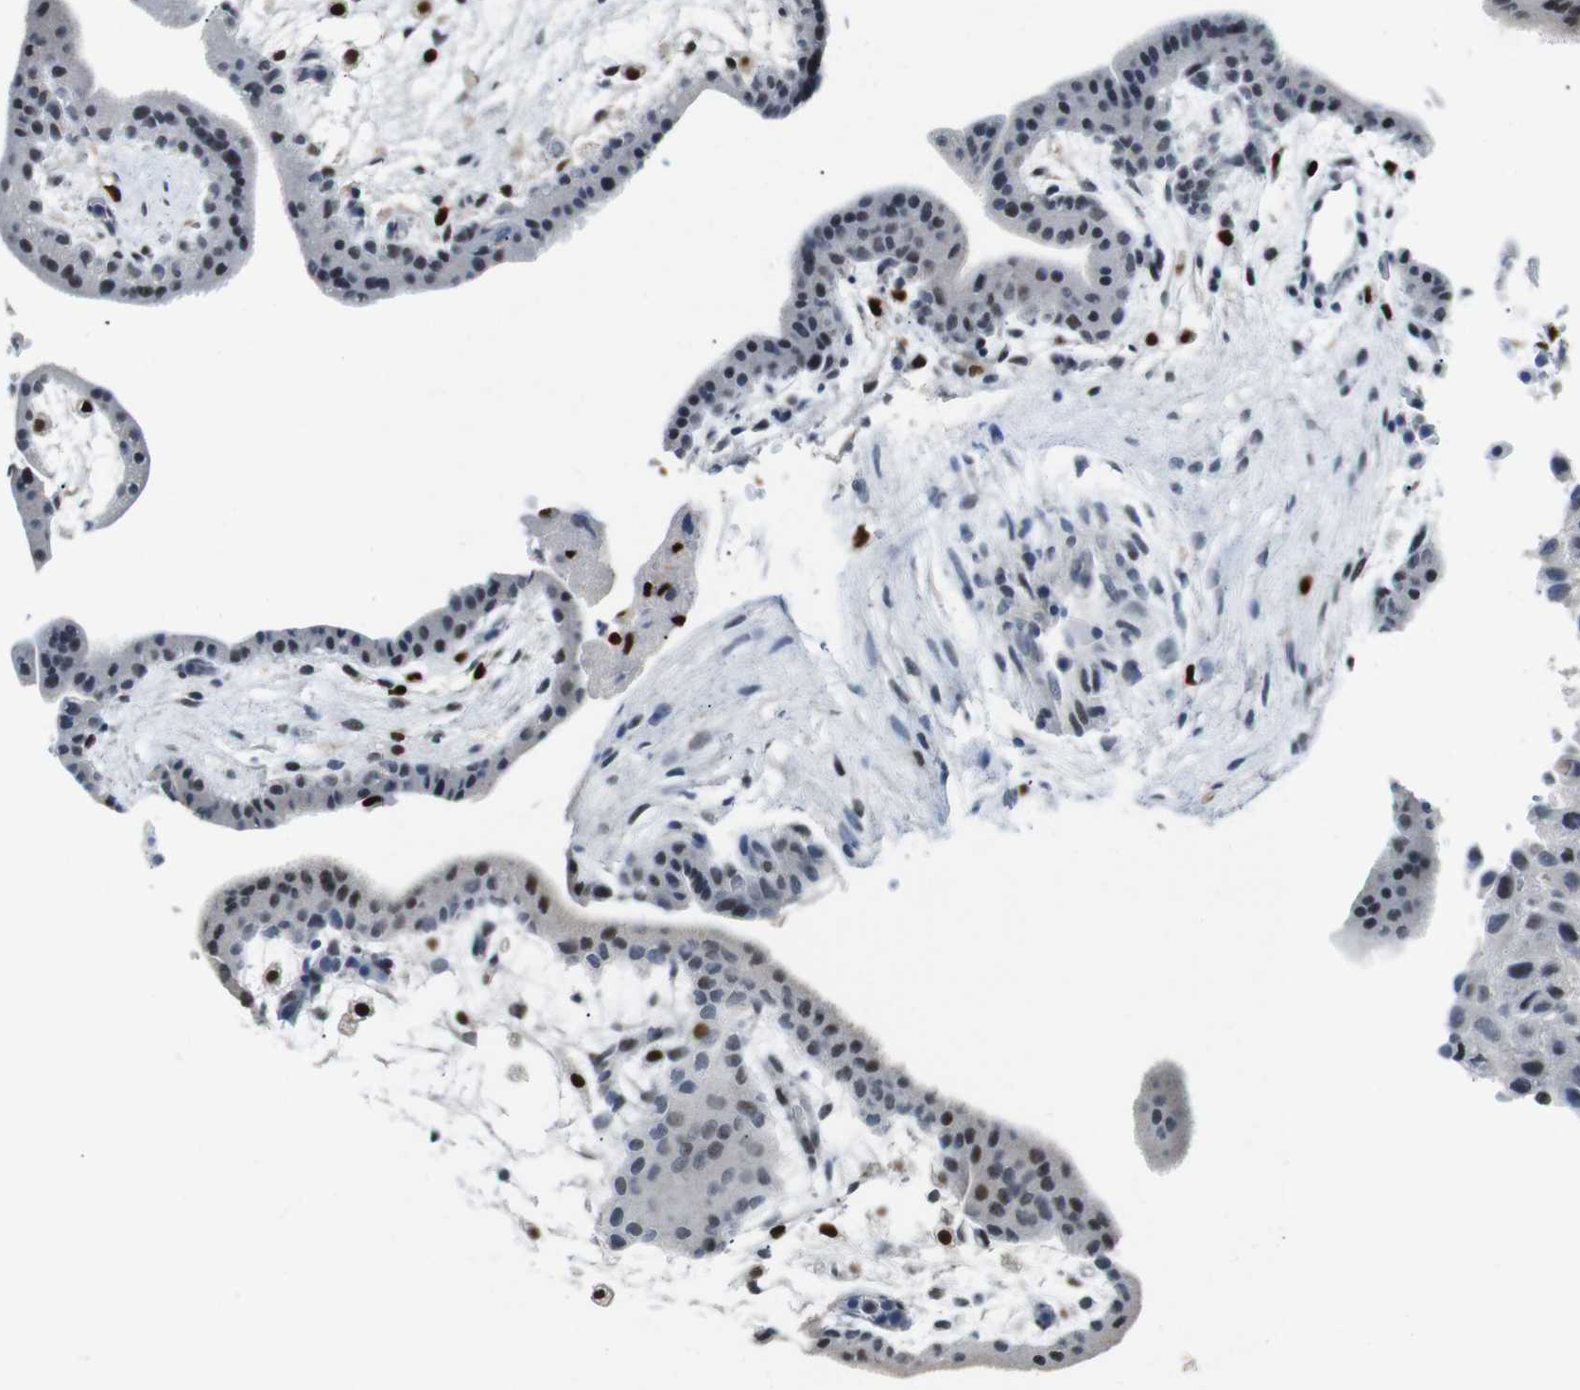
{"staining": {"intensity": "moderate", "quantity": "<25%", "location": "nuclear"}, "tissue": "placenta", "cell_type": "Trophoblastic cells", "image_type": "normal", "snomed": [{"axis": "morphology", "description": "Normal tissue, NOS"}, {"axis": "topography", "description": "Placenta"}], "caption": "Approximately <25% of trophoblastic cells in benign placenta display moderate nuclear protein staining as visualized by brown immunohistochemical staining.", "gene": "IRF8", "patient": {"sex": "female", "age": 35}}